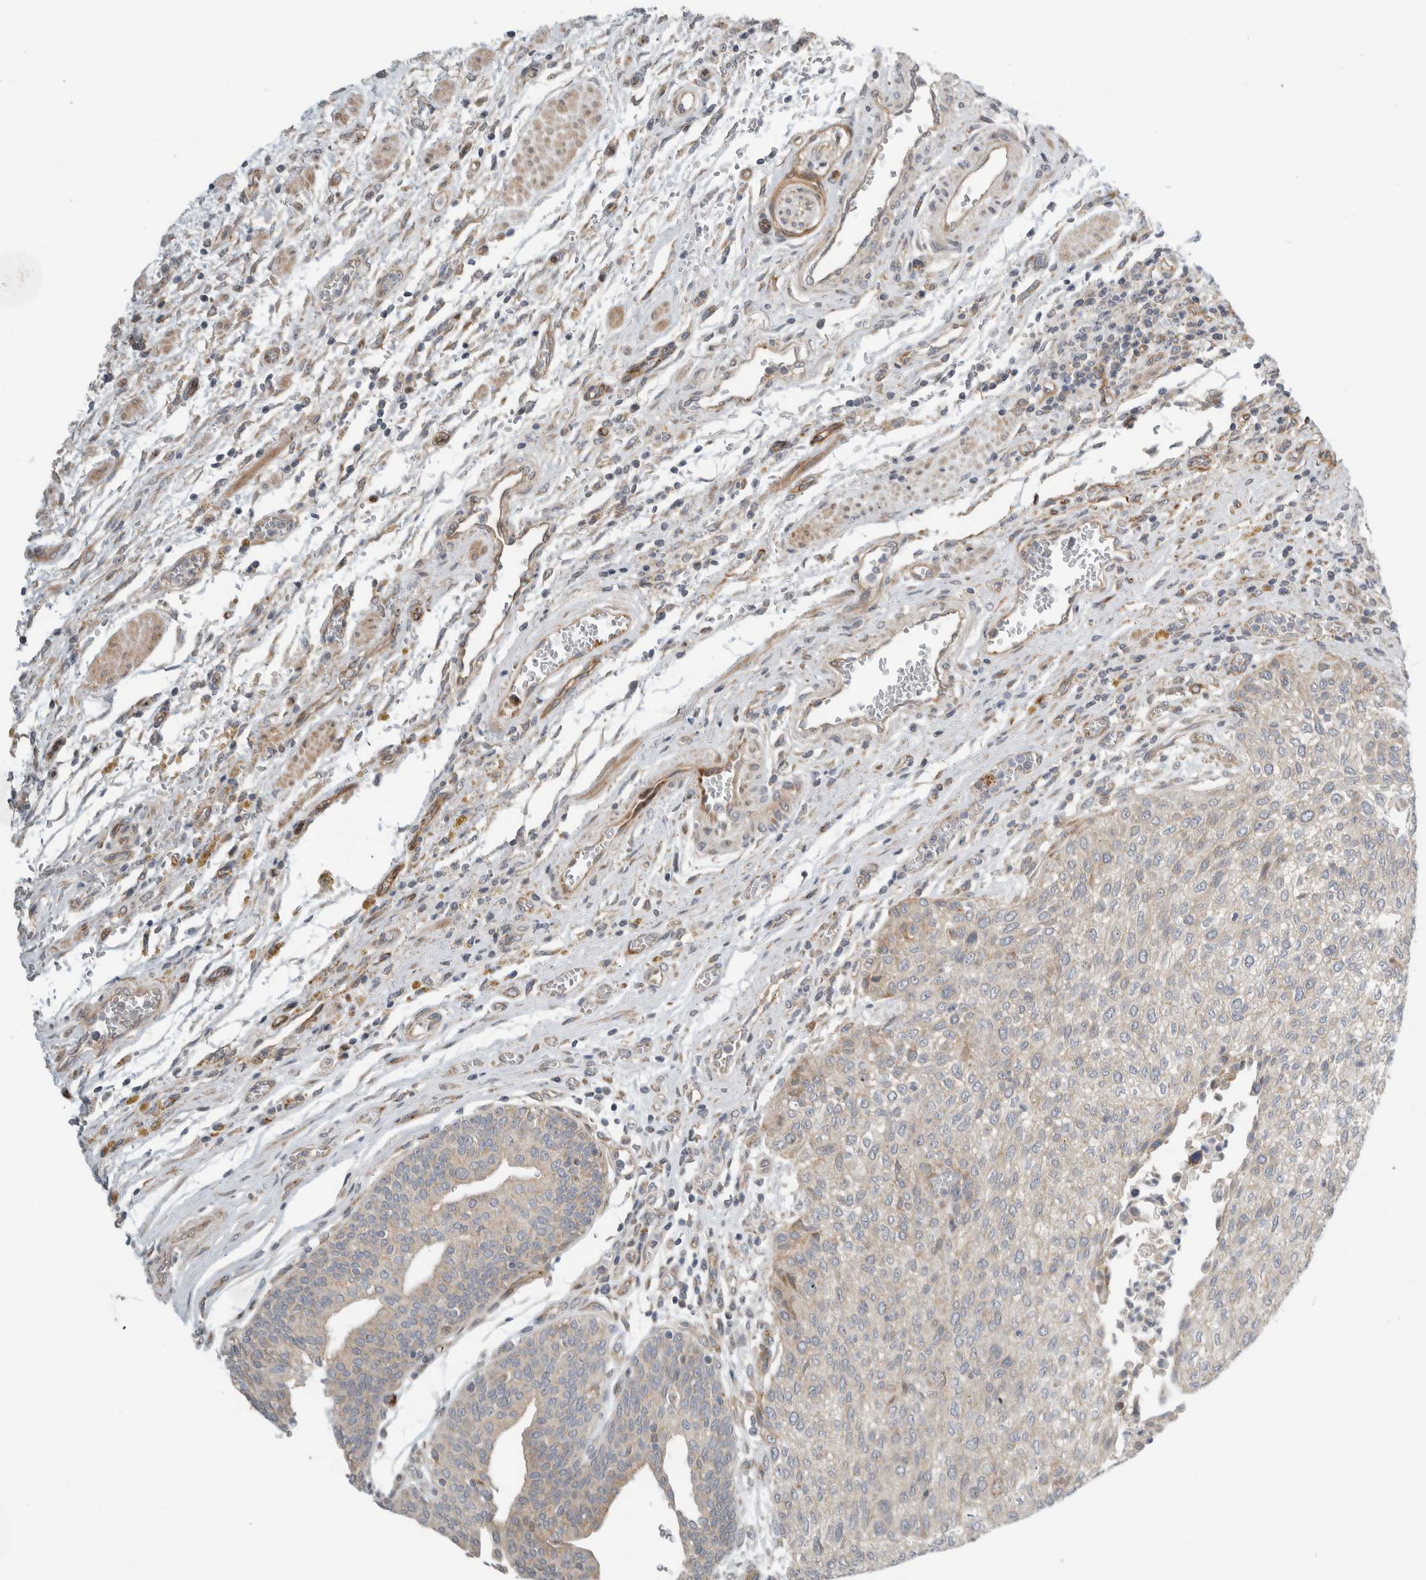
{"staining": {"intensity": "weak", "quantity": ">75%", "location": "cytoplasmic/membranous"}, "tissue": "urothelial cancer", "cell_type": "Tumor cells", "image_type": "cancer", "snomed": [{"axis": "morphology", "description": "Urothelial carcinoma, Low grade"}, {"axis": "morphology", "description": "Urothelial carcinoma, High grade"}, {"axis": "topography", "description": "Urinary bladder"}], "caption": "A brown stain labels weak cytoplasmic/membranous positivity of a protein in low-grade urothelial carcinoma tumor cells. Immunohistochemistry (ihc) stains the protein of interest in brown and the nuclei are stained blue.", "gene": "KPNA5", "patient": {"sex": "male", "age": 35}}